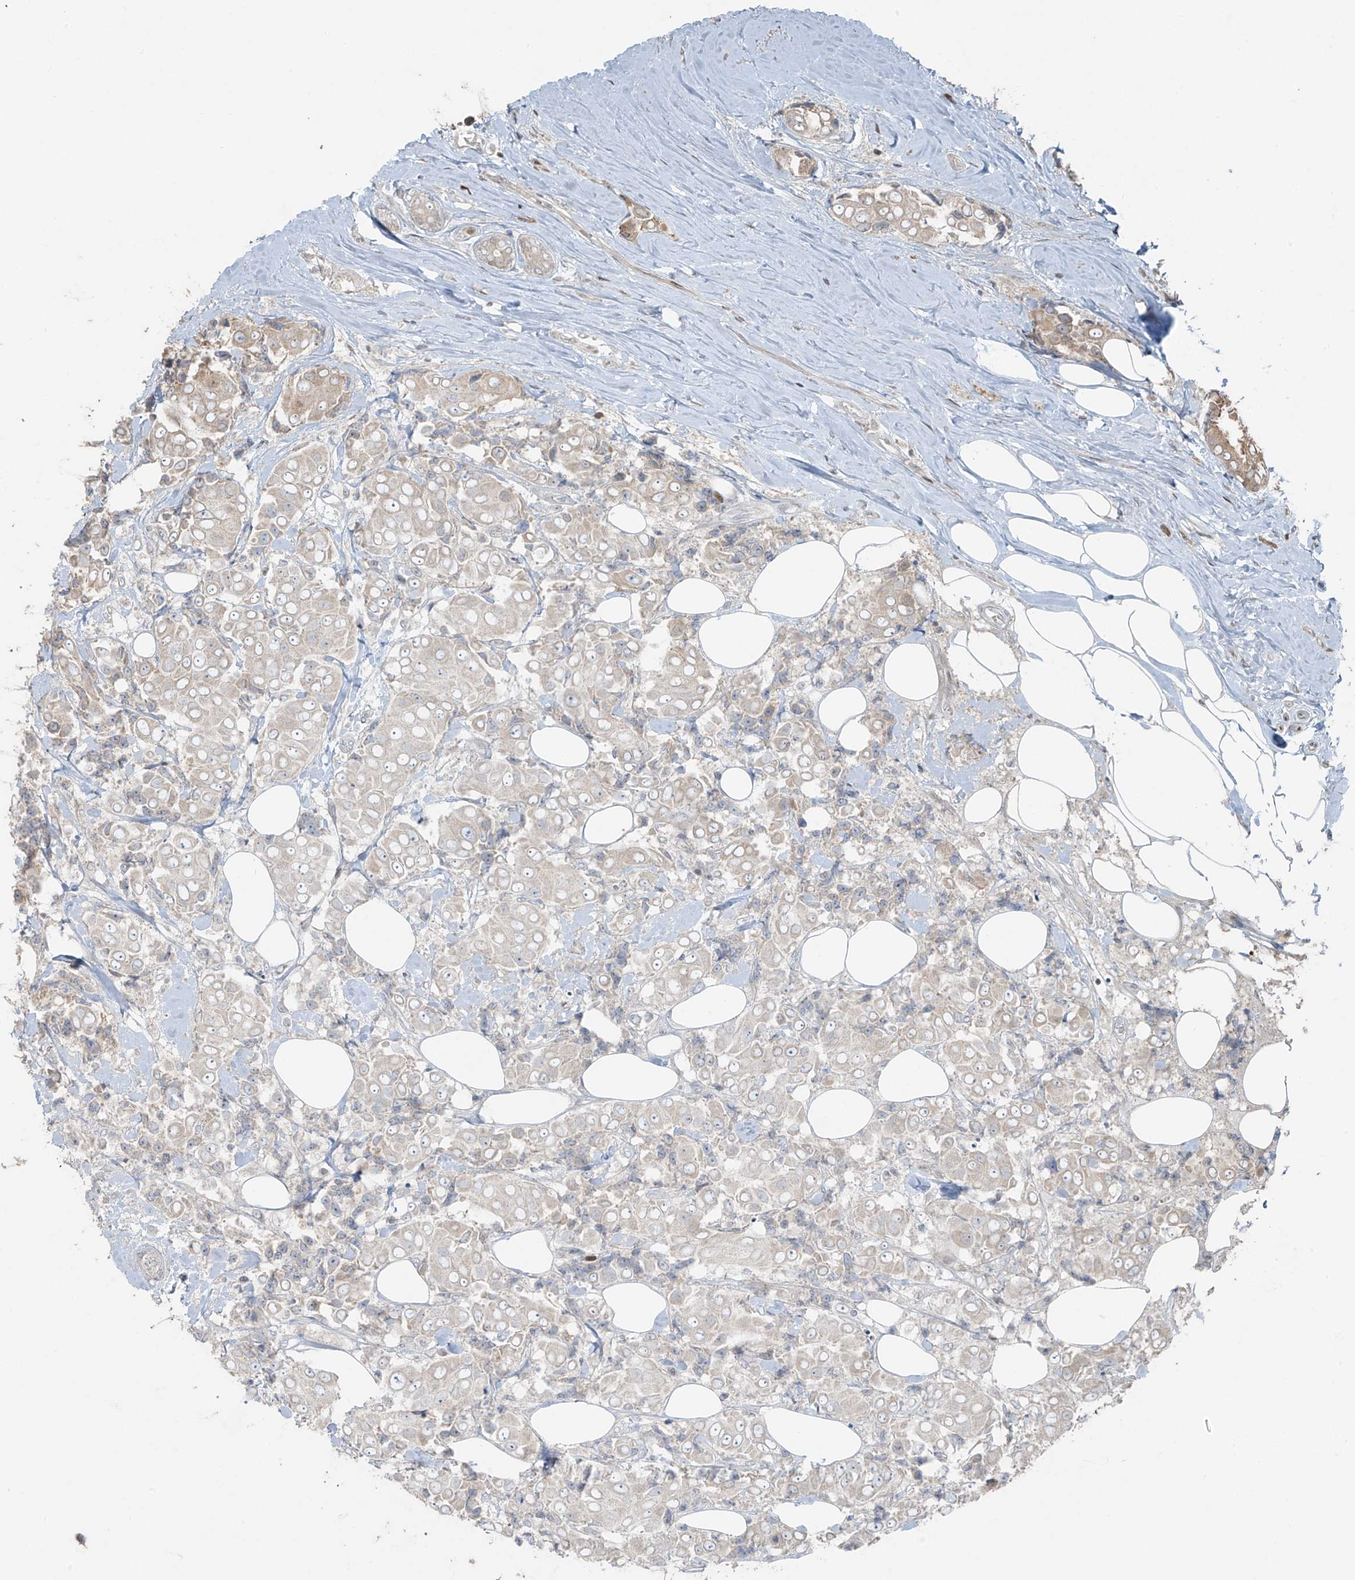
{"staining": {"intensity": "weak", "quantity": "<25%", "location": "cytoplasmic/membranous"}, "tissue": "breast cancer", "cell_type": "Tumor cells", "image_type": "cancer", "snomed": [{"axis": "morphology", "description": "Normal tissue, NOS"}, {"axis": "morphology", "description": "Duct carcinoma"}, {"axis": "topography", "description": "Breast"}], "caption": "DAB immunohistochemical staining of human breast cancer (infiltrating ductal carcinoma) displays no significant expression in tumor cells.", "gene": "TTC22", "patient": {"sex": "female", "age": 39}}